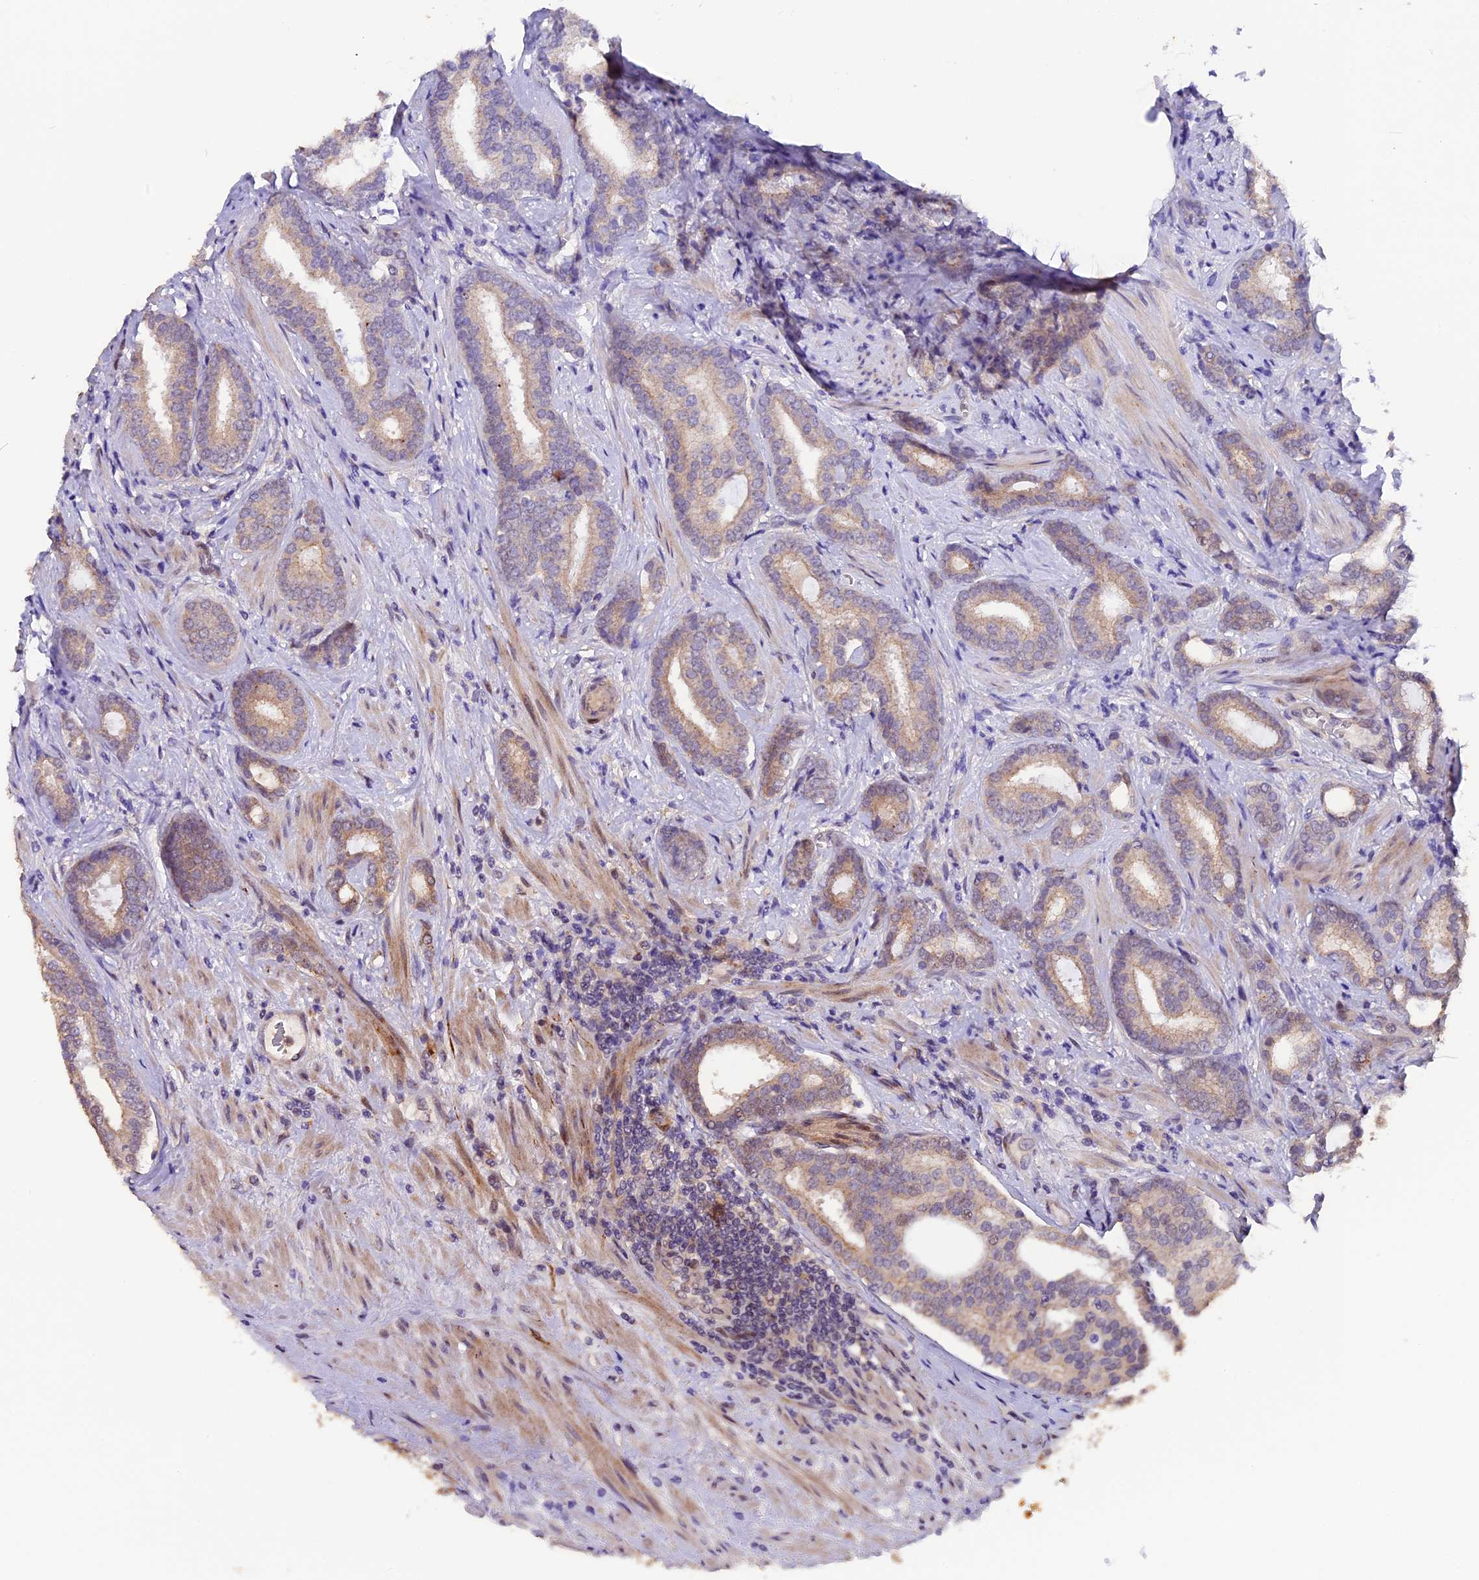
{"staining": {"intensity": "weak", "quantity": ">75%", "location": "cytoplasmic/membranous"}, "tissue": "prostate cancer", "cell_type": "Tumor cells", "image_type": "cancer", "snomed": [{"axis": "morphology", "description": "Adenocarcinoma, High grade"}, {"axis": "topography", "description": "Prostate"}], "caption": "The photomicrograph exhibits staining of prostate cancer, revealing weak cytoplasmic/membranous protein positivity (brown color) within tumor cells.", "gene": "NCK2", "patient": {"sex": "male", "age": 63}}